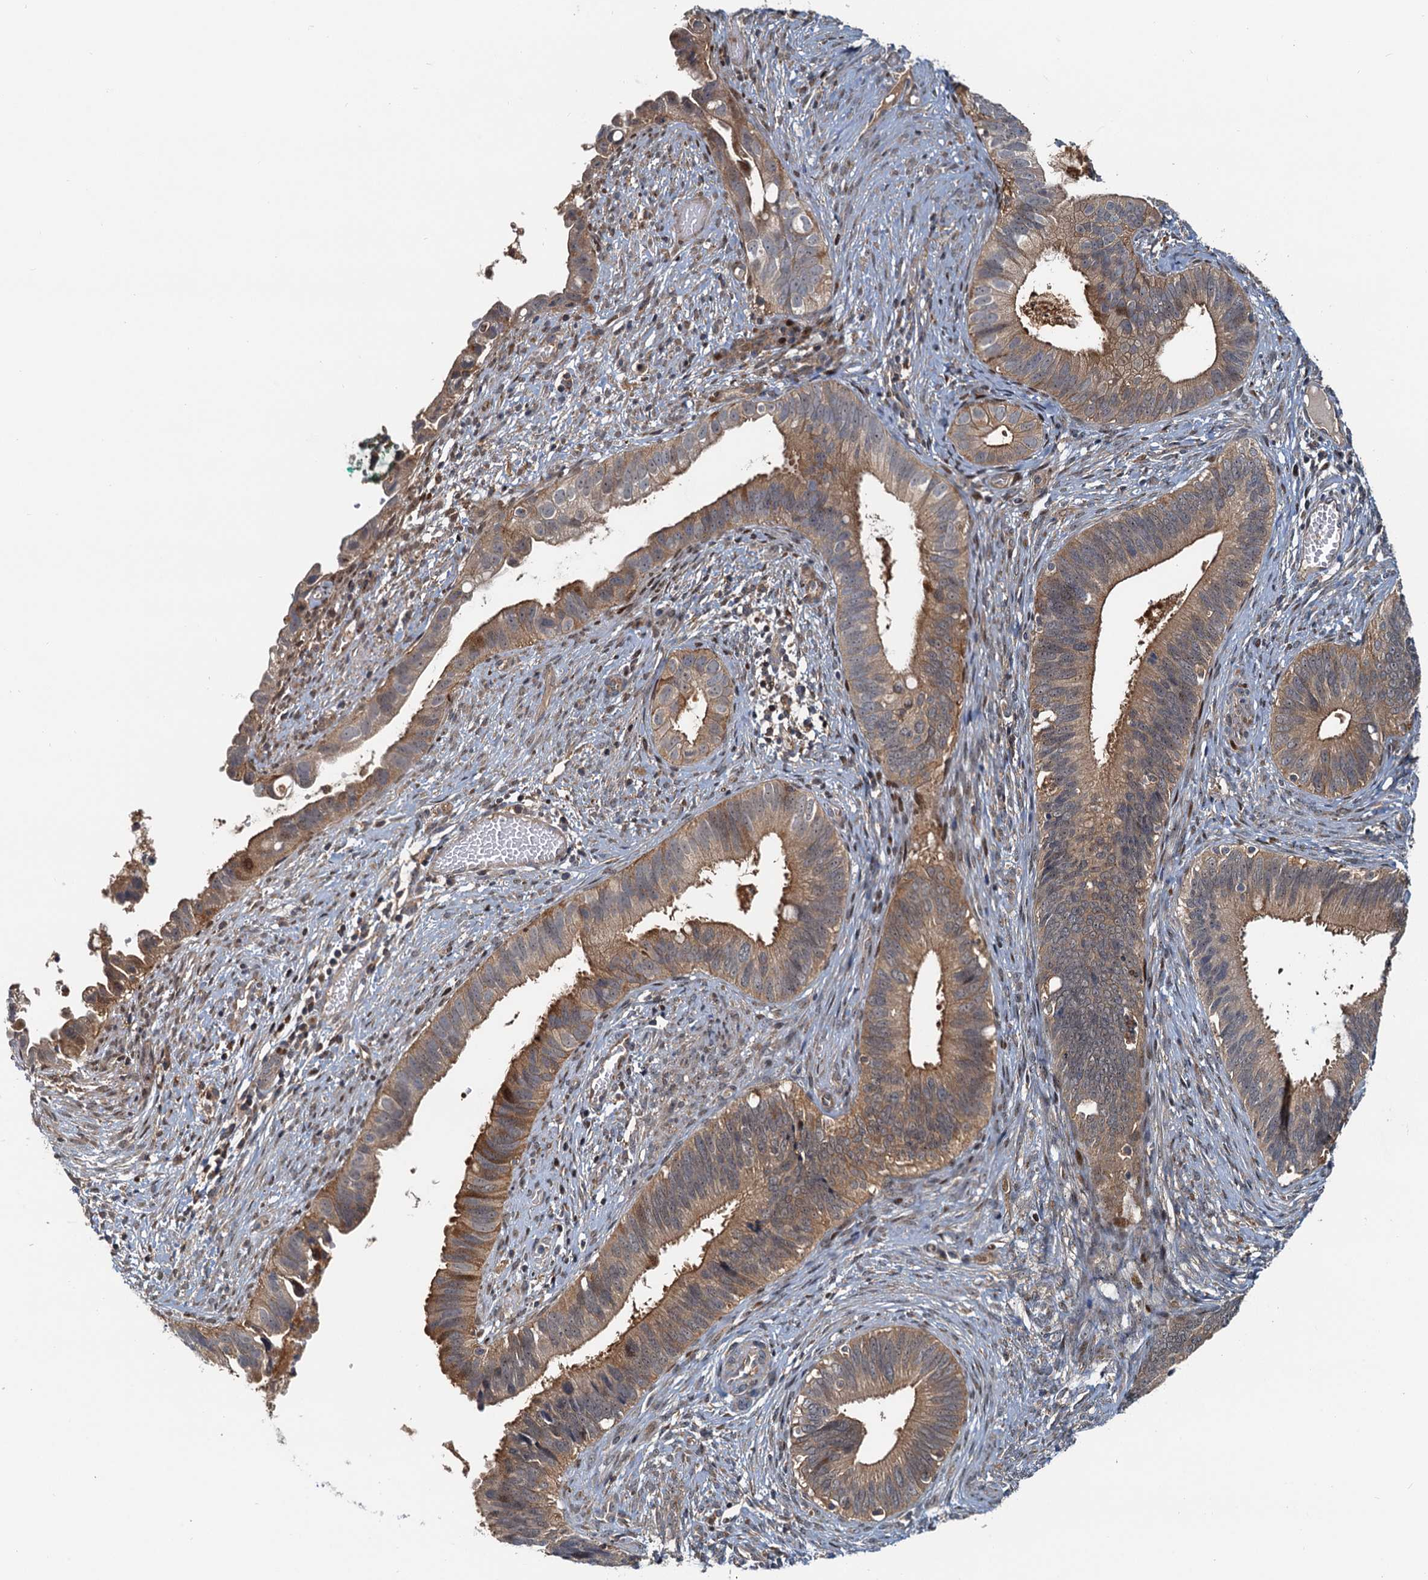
{"staining": {"intensity": "moderate", "quantity": ">75%", "location": "cytoplasmic/membranous"}, "tissue": "cervical cancer", "cell_type": "Tumor cells", "image_type": "cancer", "snomed": [{"axis": "morphology", "description": "Adenocarcinoma, NOS"}, {"axis": "topography", "description": "Cervix"}], "caption": "Cervical adenocarcinoma stained with immunohistochemistry (IHC) displays moderate cytoplasmic/membranous positivity in about >75% of tumor cells. Nuclei are stained in blue.", "gene": "TOLLIP", "patient": {"sex": "female", "age": 42}}